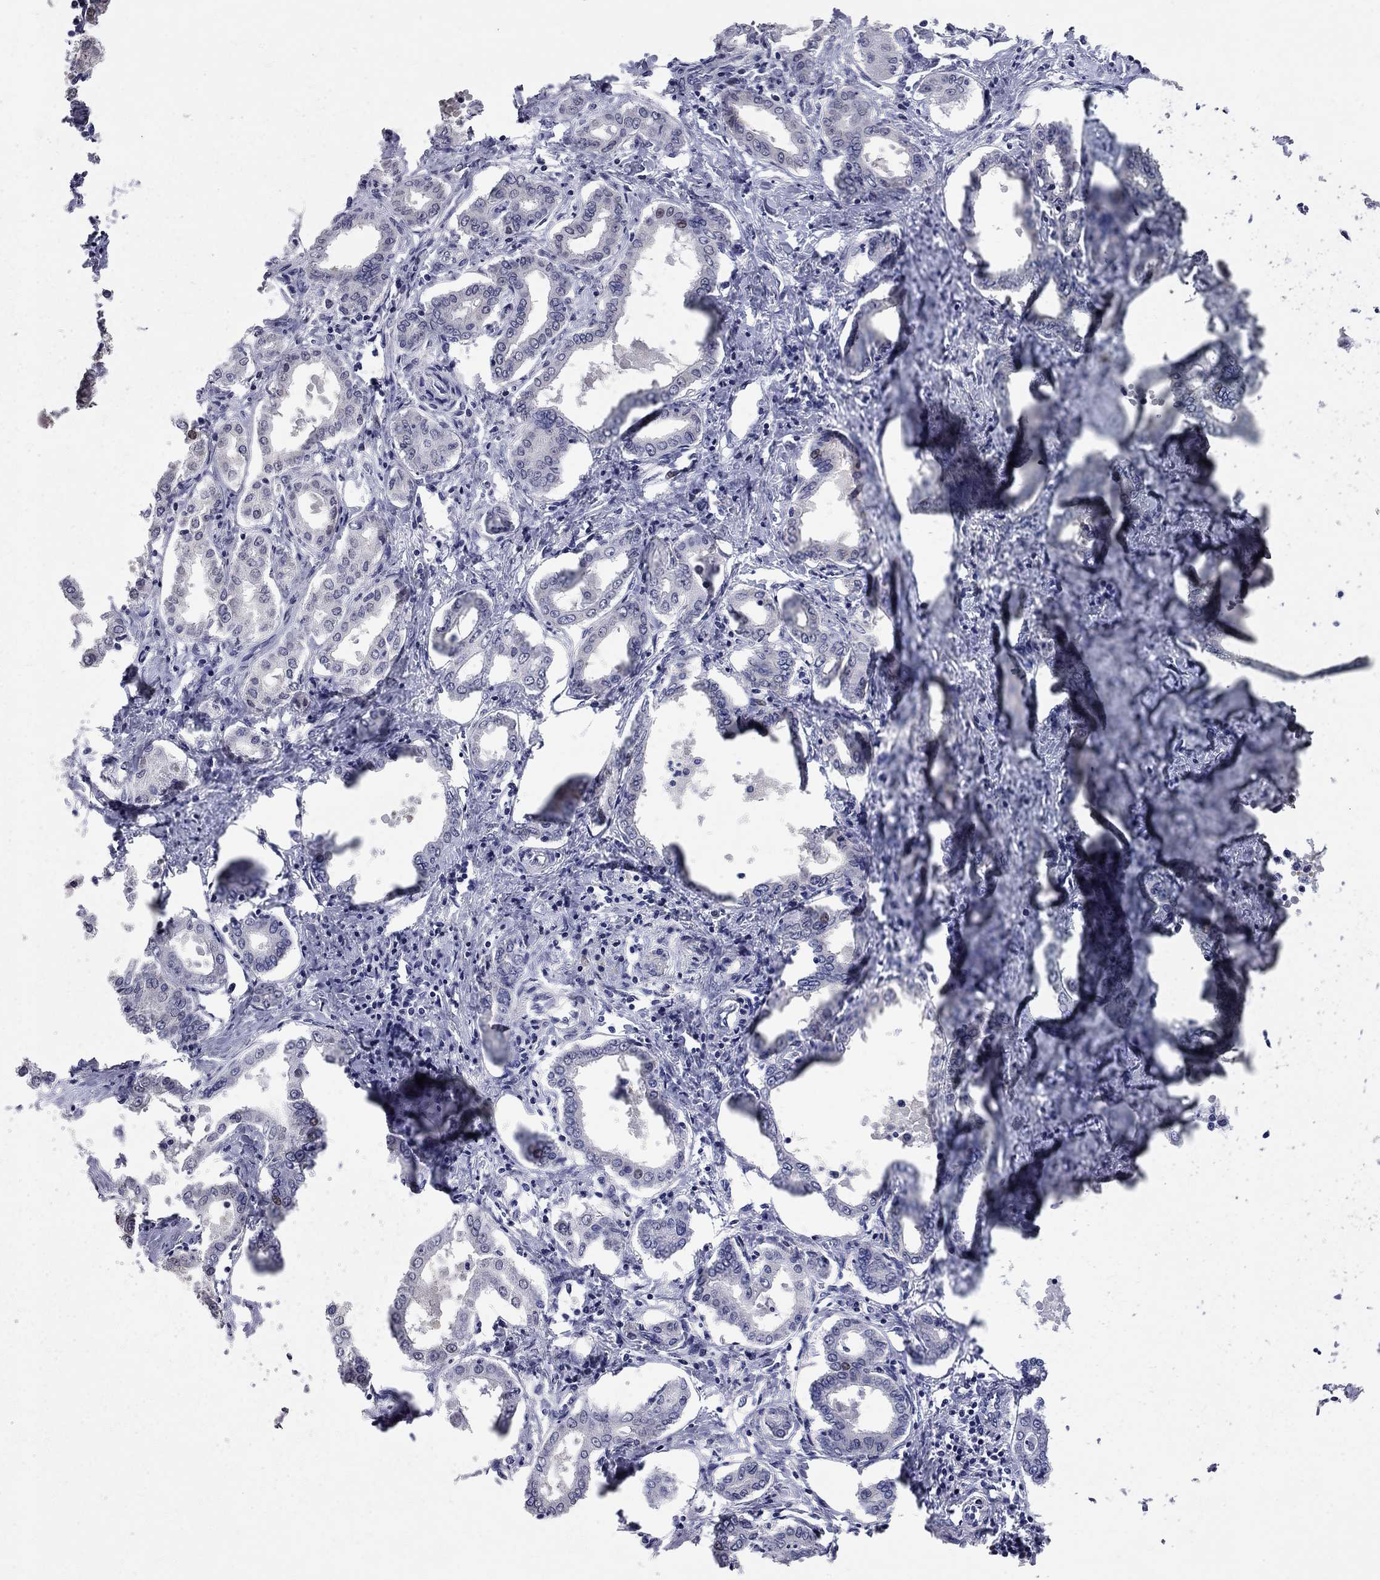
{"staining": {"intensity": "negative", "quantity": "none", "location": "none"}, "tissue": "liver cancer", "cell_type": "Tumor cells", "image_type": "cancer", "snomed": [{"axis": "morphology", "description": "Cholangiocarcinoma"}, {"axis": "topography", "description": "Liver"}], "caption": "Immunohistochemistry (IHC) photomicrograph of liver cancer (cholangiocarcinoma) stained for a protein (brown), which demonstrates no positivity in tumor cells. (IHC, brightfield microscopy, high magnification).", "gene": "HDAC3", "patient": {"sex": "female", "age": 47}}